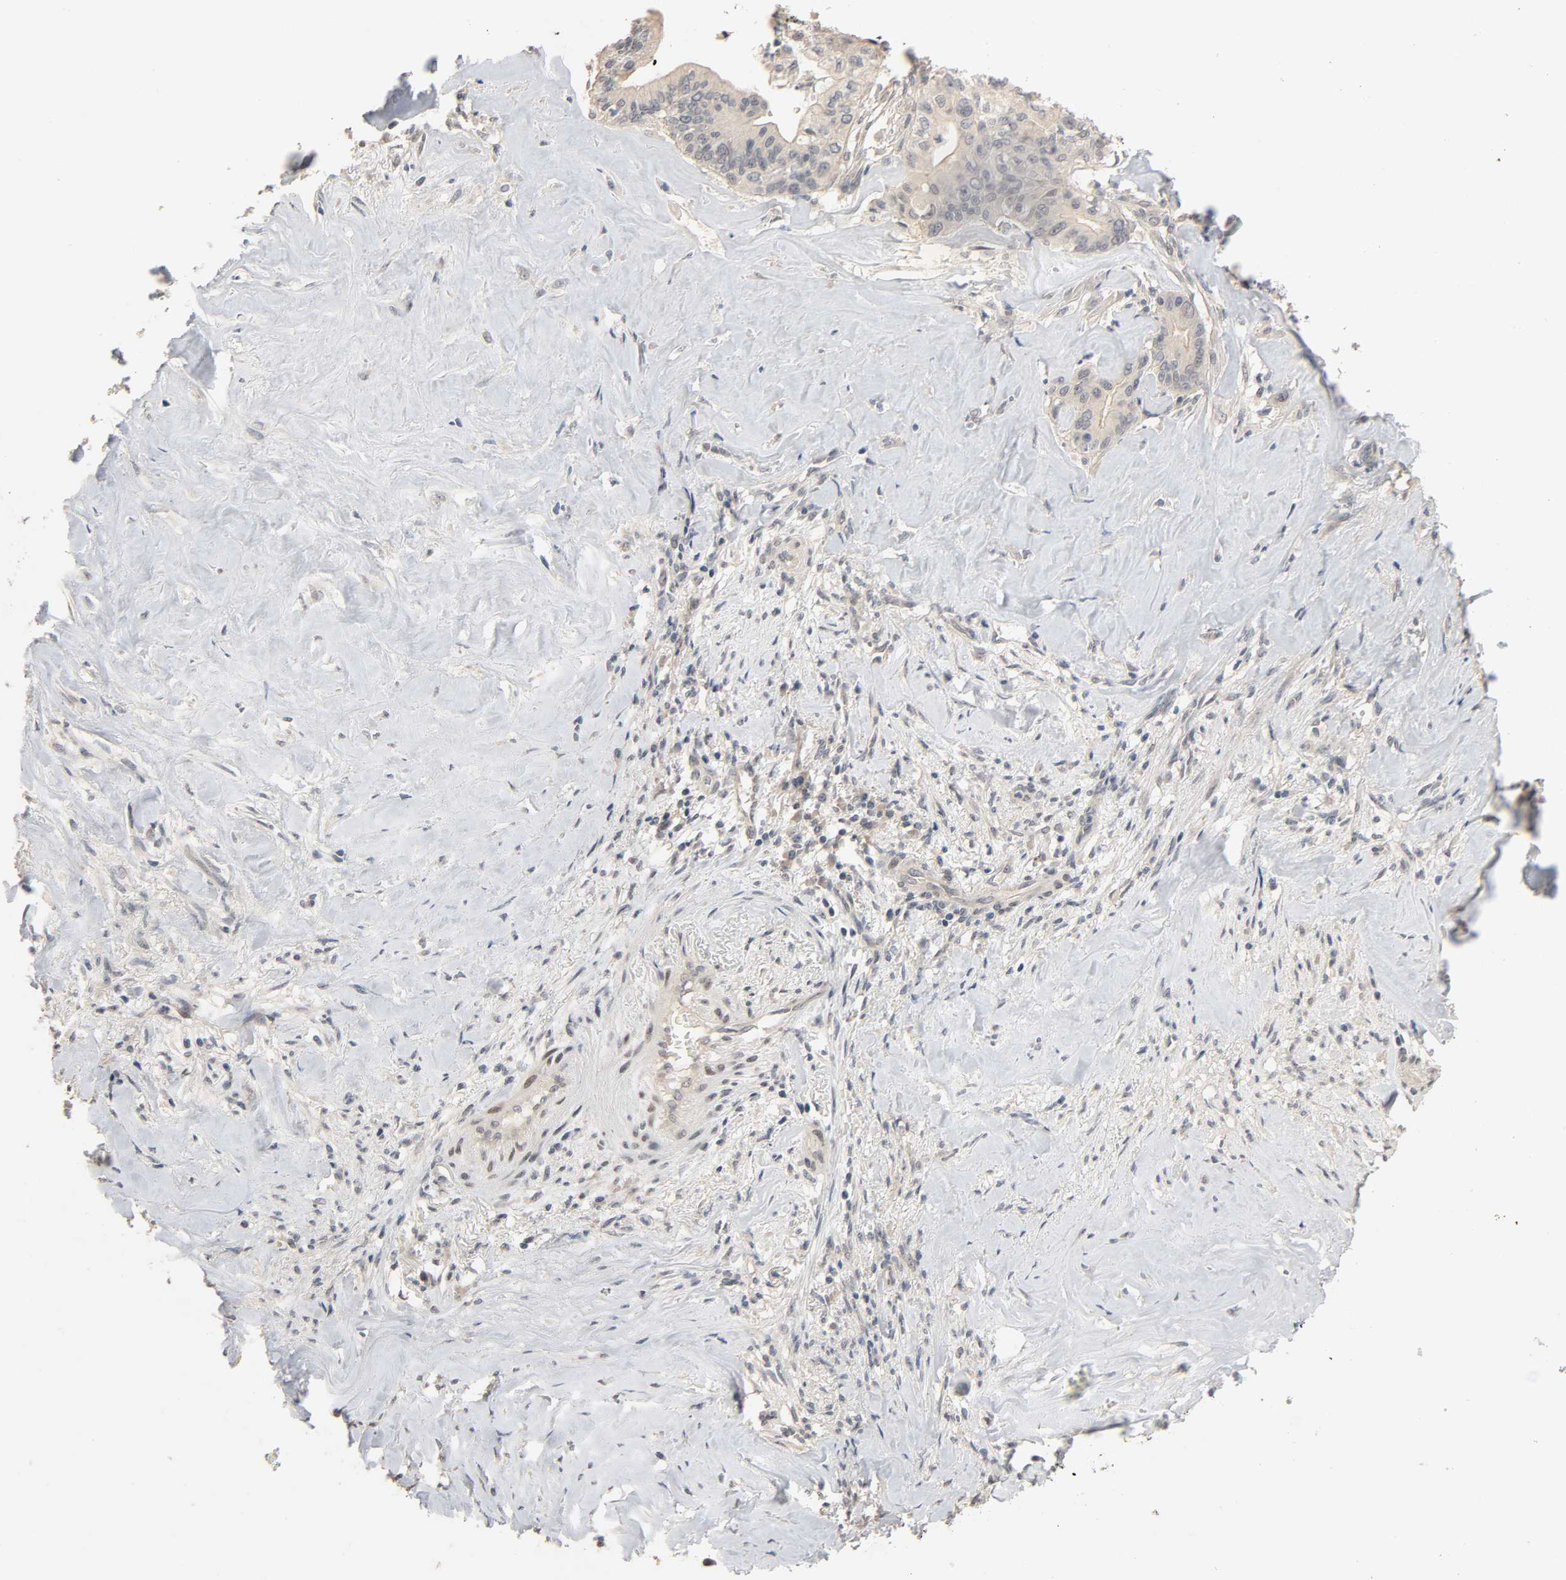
{"staining": {"intensity": "weak", "quantity": "<25%", "location": "cytoplasmic/membranous"}, "tissue": "liver cancer", "cell_type": "Tumor cells", "image_type": "cancer", "snomed": [{"axis": "morphology", "description": "Cholangiocarcinoma"}, {"axis": "topography", "description": "Liver"}], "caption": "This micrograph is of liver cancer stained with IHC to label a protein in brown with the nuclei are counter-stained blue. There is no staining in tumor cells. (Immunohistochemistry (ihc), brightfield microscopy, high magnification).", "gene": "MAGEA8", "patient": {"sex": "female", "age": 67}}